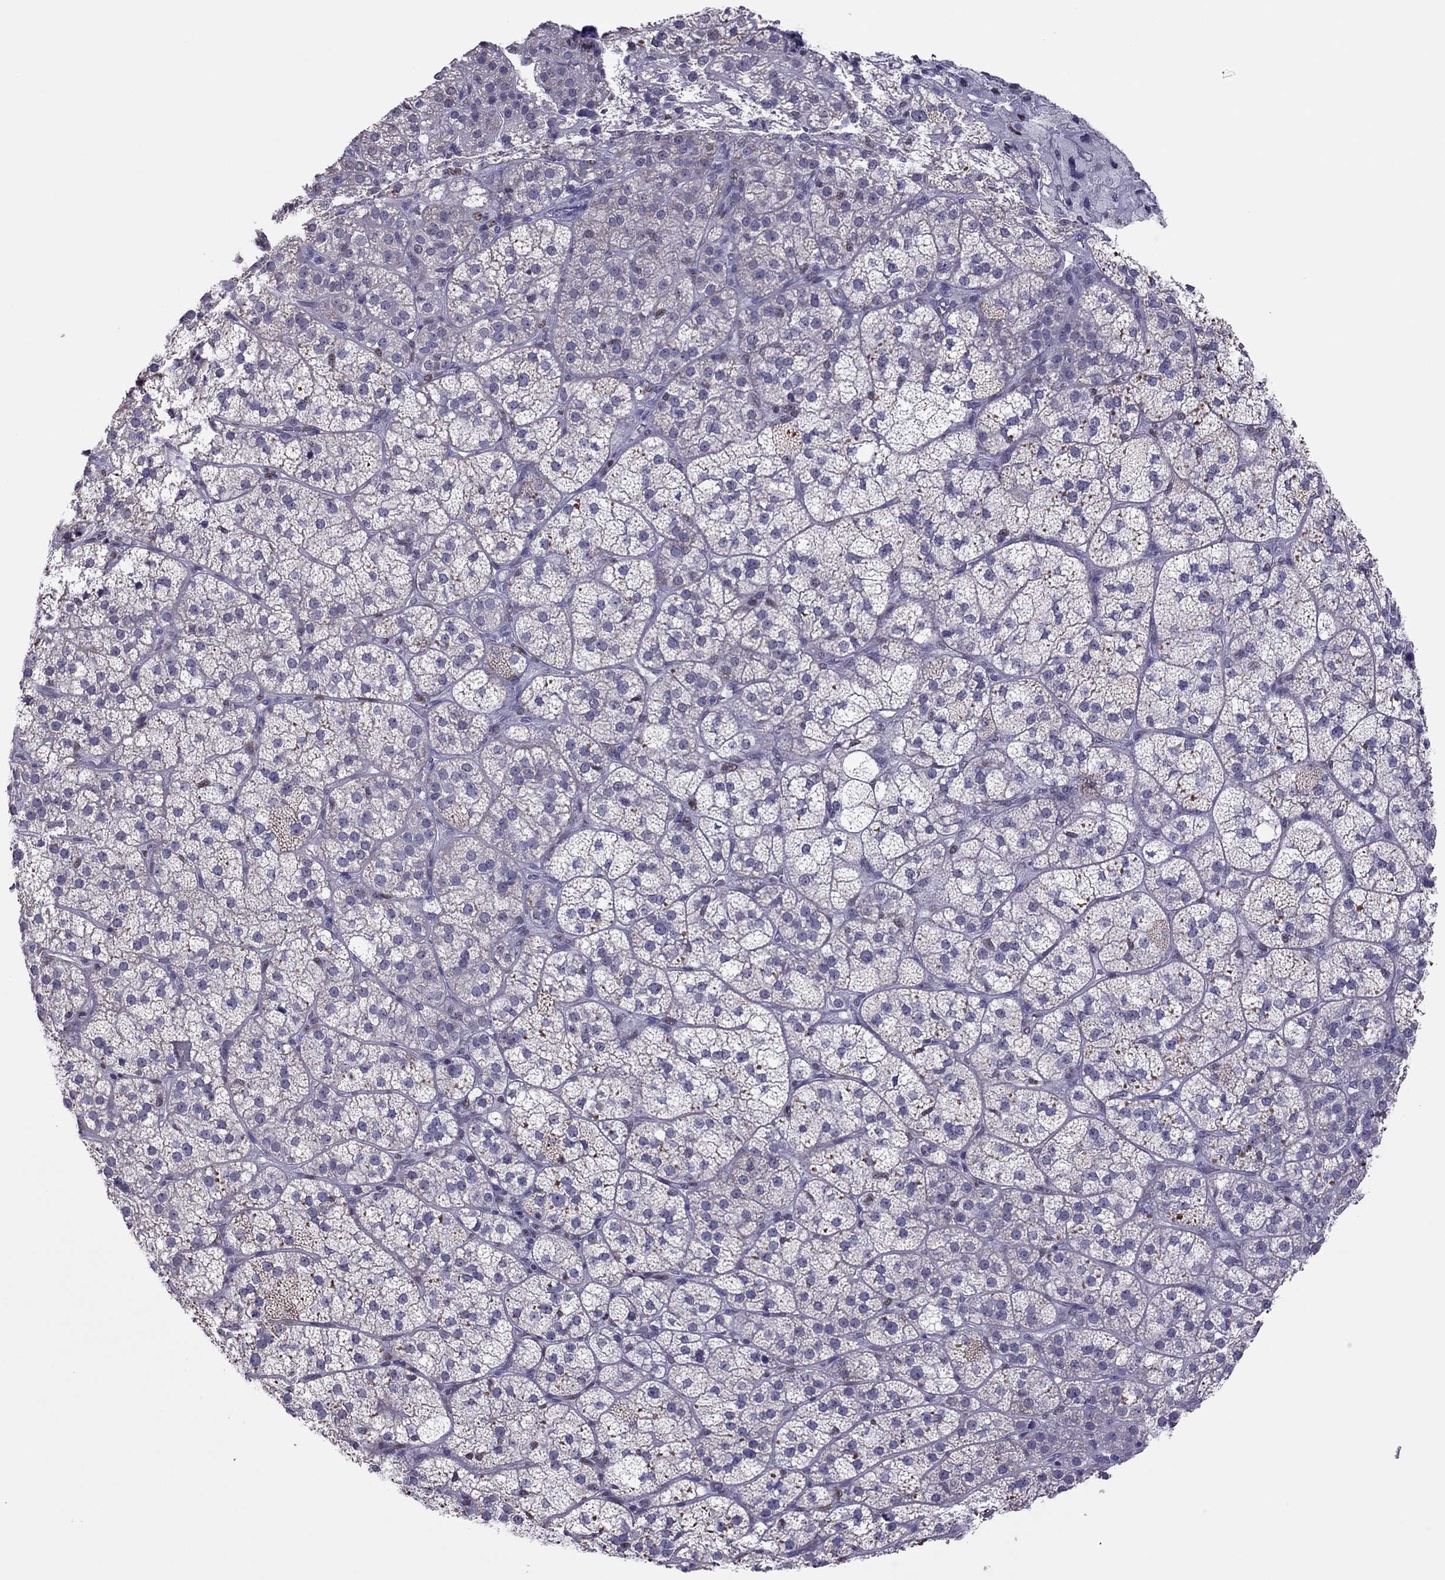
{"staining": {"intensity": "weak", "quantity": "<25%", "location": "cytoplasmic/membranous,nuclear"}, "tissue": "adrenal gland", "cell_type": "Glandular cells", "image_type": "normal", "snomed": [{"axis": "morphology", "description": "Normal tissue, NOS"}, {"axis": "topography", "description": "Adrenal gland"}], "caption": "The image demonstrates no staining of glandular cells in benign adrenal gland. The staining is performed using DAB (3,3'-diaminobenzidine) brown chromogen with nuclei counter-stained in using hematoxylin.", "gene": "SPINT3", "patient": {"sex": "female", "age": 60}}